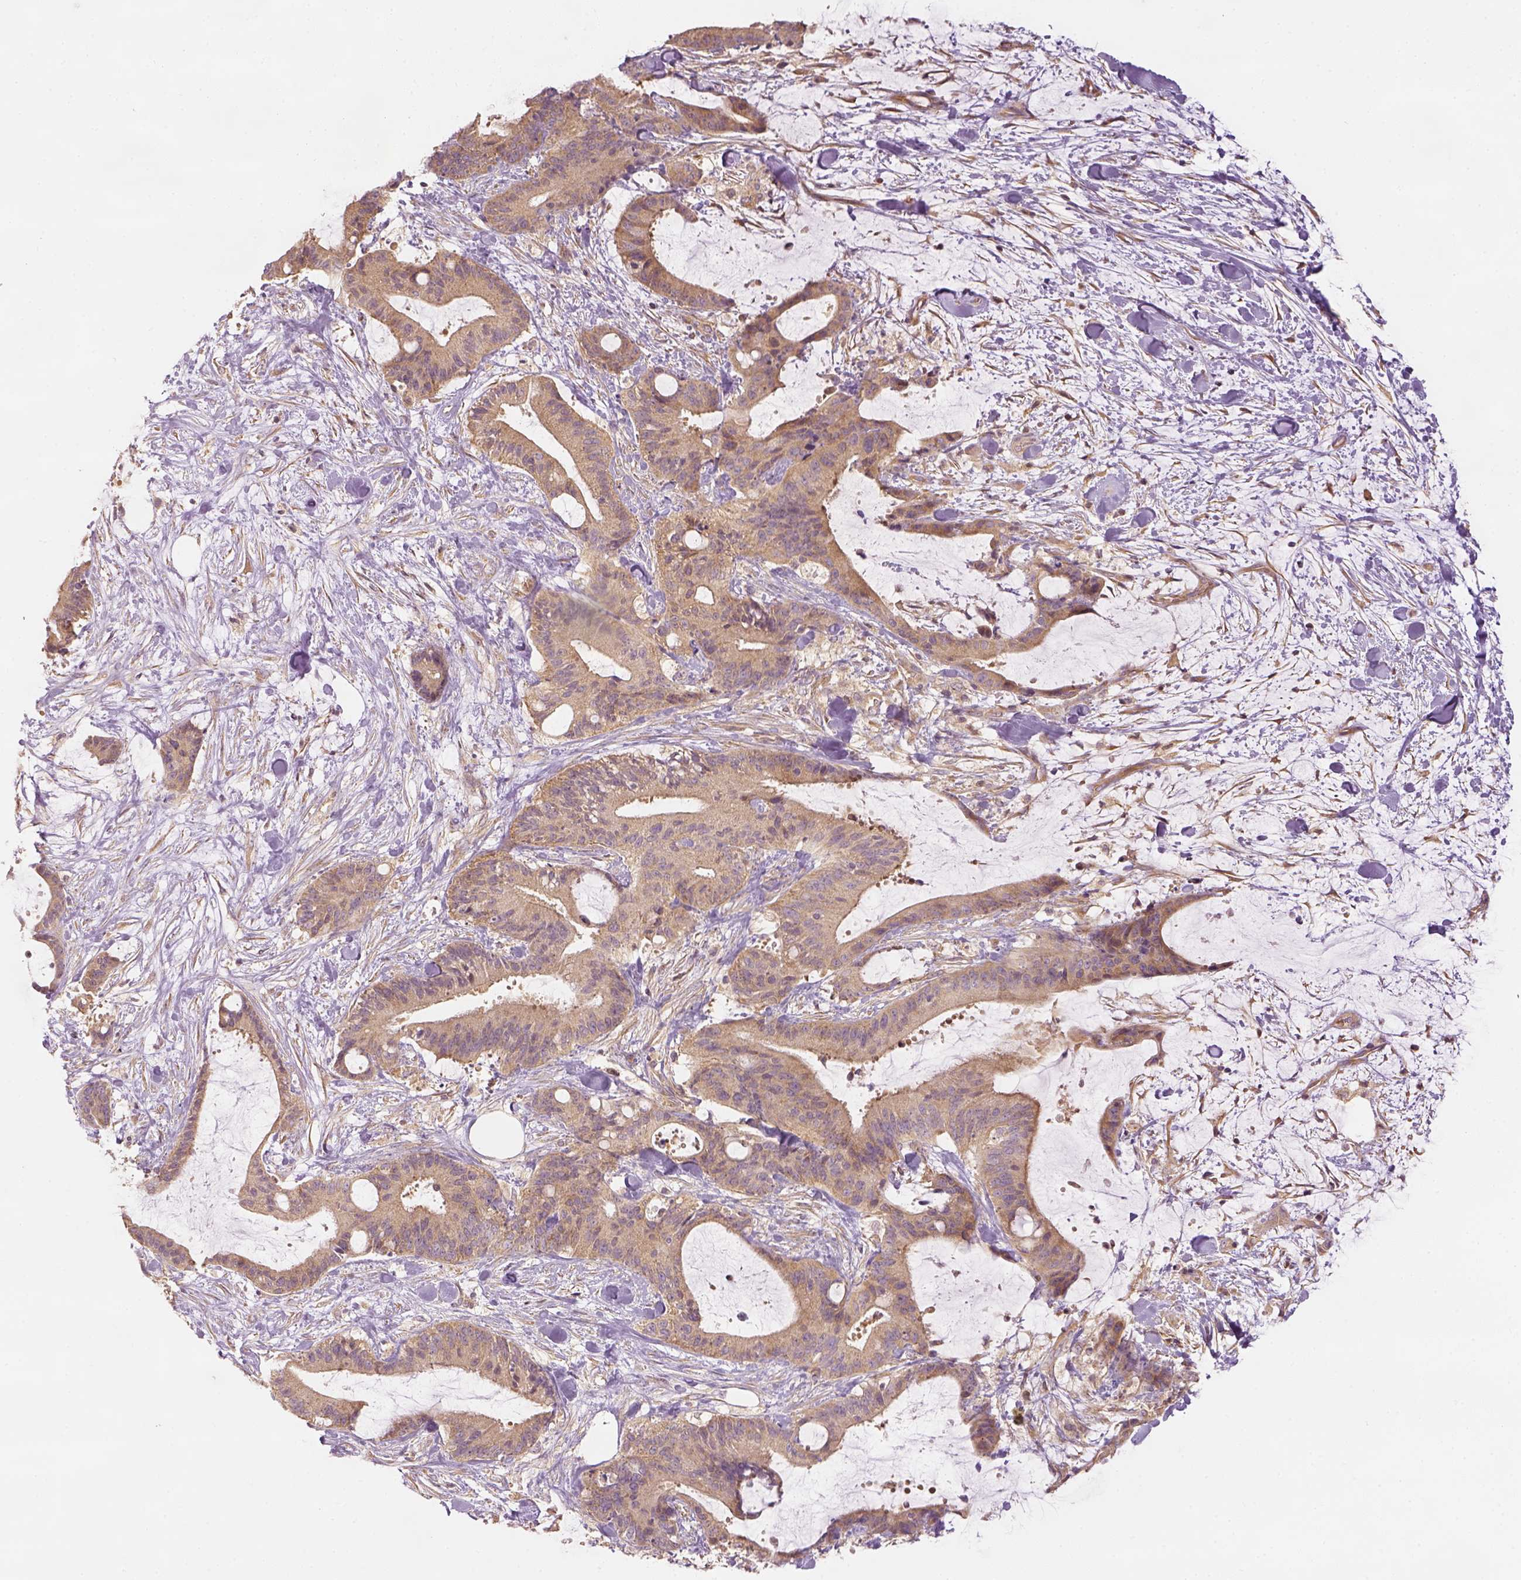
{"staining": {"intensity": "weak", "quantity": ">75%", "location": "cytoplasmic/membranous"}, "tissue": "liver cancer", "cell_type": "Tumor cells", "image_type": "cancer", "snomed": [{"axis": "morphology", "description": "Cholangiocarcinoma"}, {"axis": "topography", "description": "Liver"}], "caption": "Weak cytoplasmic/membranous expression for a protein is appreciated in about >75% of tumor cells of cholangiocarcinoma (liver) using IHC.", "gene": "PAIP1", "patient": {"sex": "female", "age": 73}}